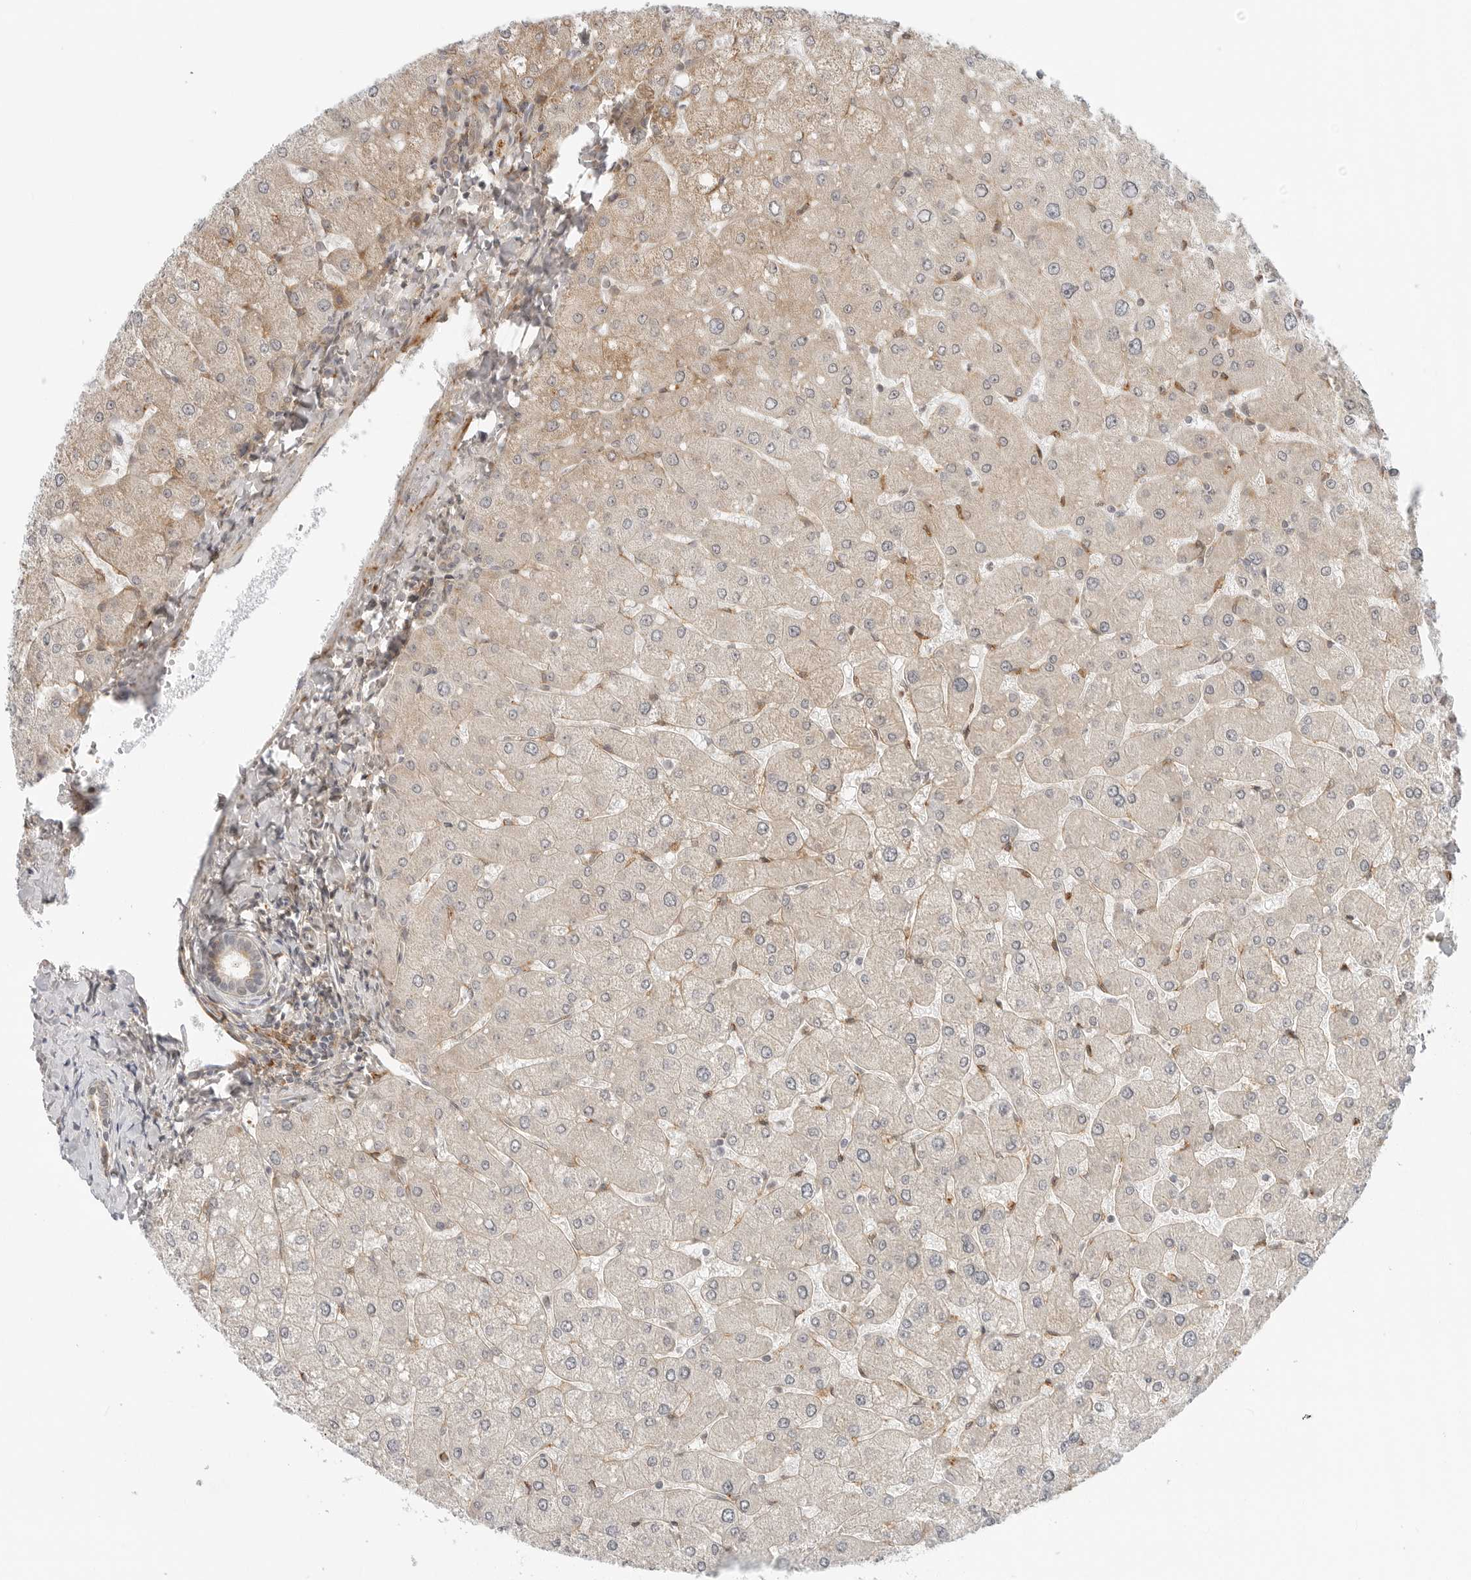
{"staining": {"intensity": "moderate", "quantity": "<25%", "location": "cytoplasmic/membranous"}, "tissue": "liver", "cell_type": "Cholangiocytes", "image_type": "normal", "snomed": [{"axis": "morphology", "description": "Normal tissue, NOS"}, {"axis": "topography", "description": "Liver"}], "caption": "Immunohistochemical staining of benign liver exhibits low levels of moderate cytoplasmic/membranous positivity in about <25% of cholangiocytes.", "gene": "C1QTNF1", "patient": {"sex": "male", "age": 55}}